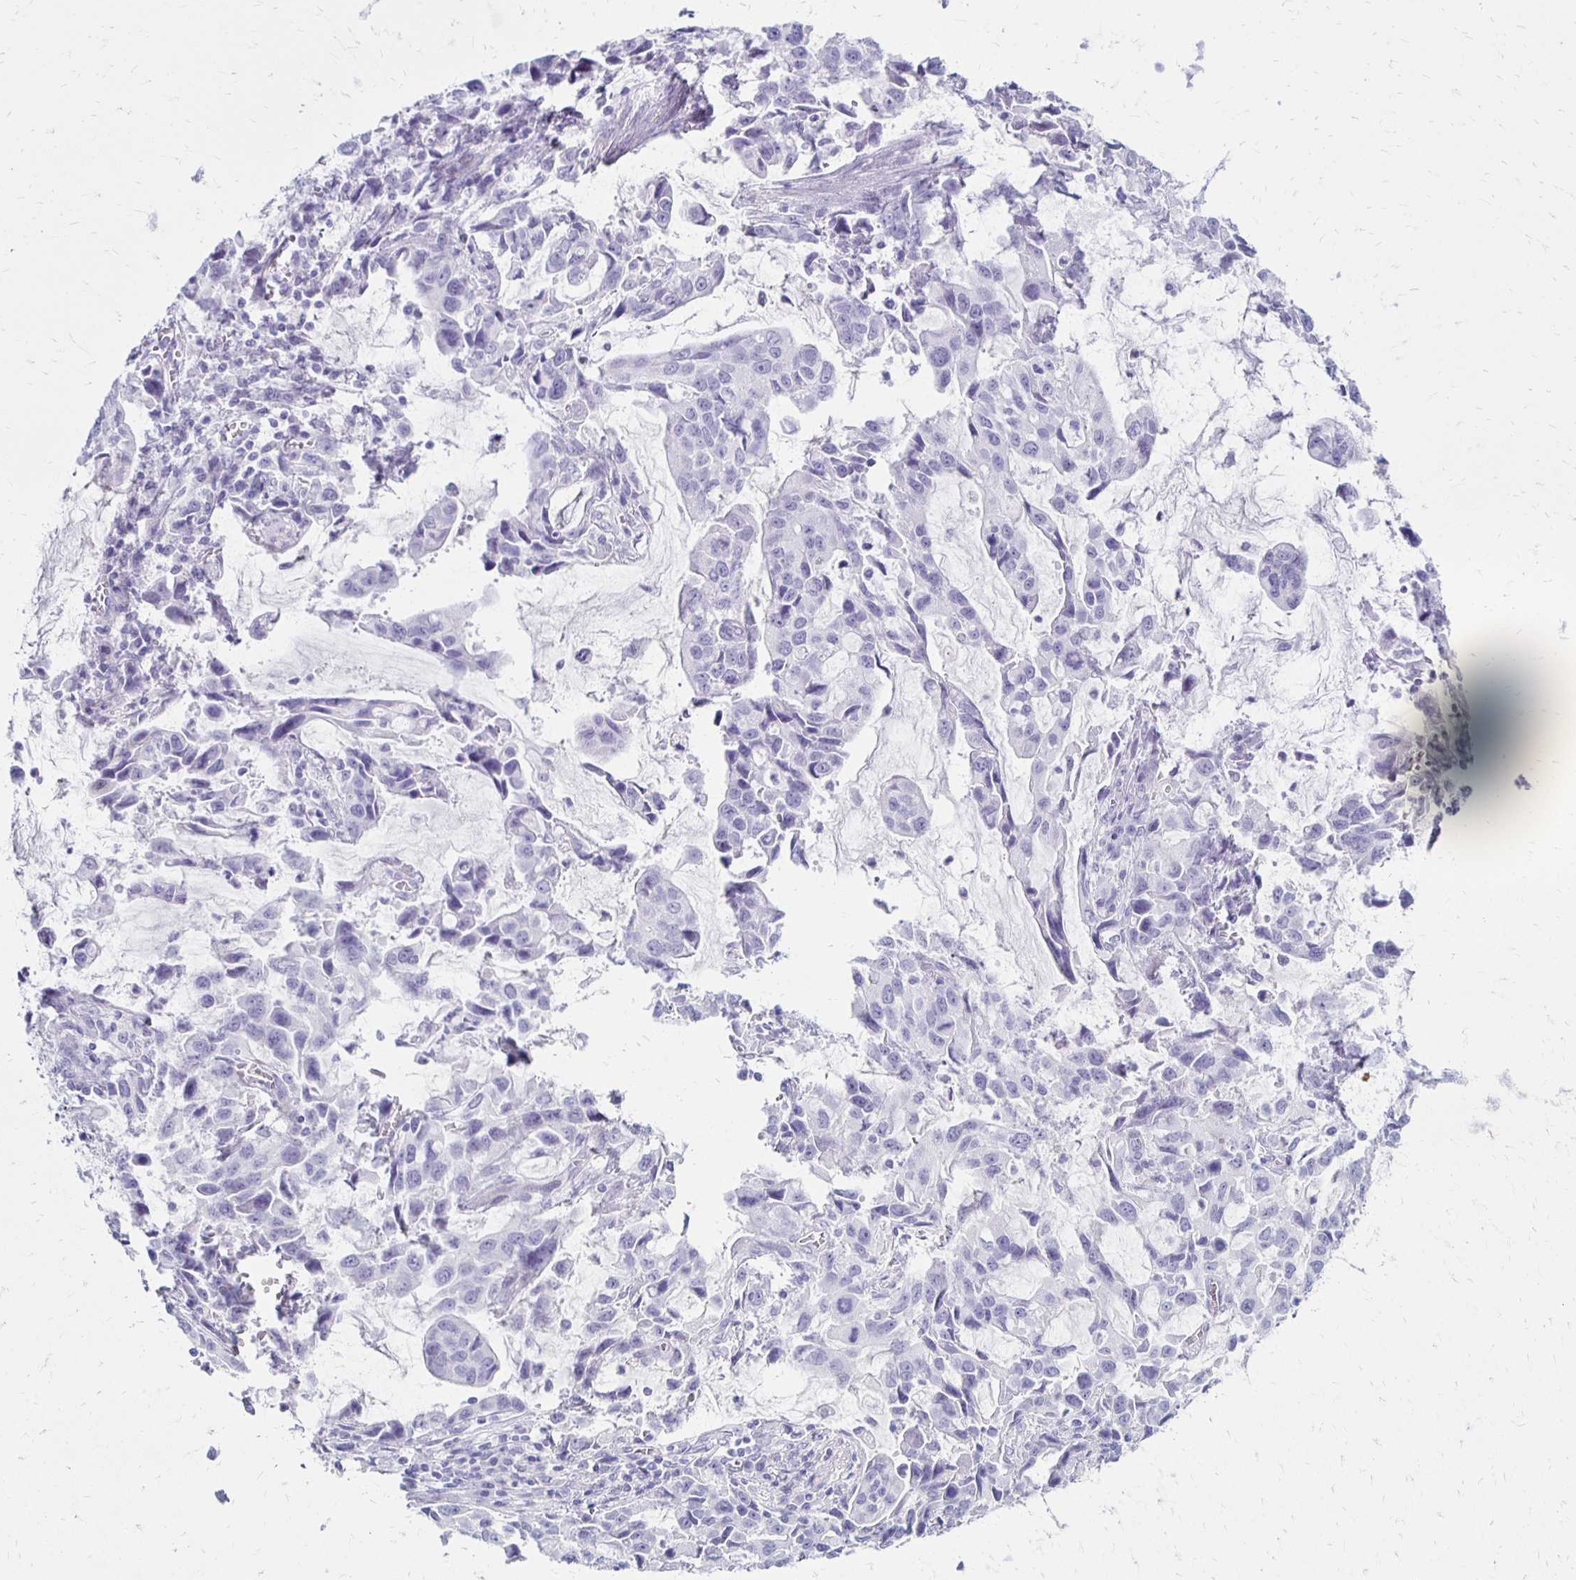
{"staining": {"intensity": "negative", "quantity": "none", "location": "none"}, "tissue": "stomach cancer", "cell_type": "Tumor cells", "image_type": "cancer", "snomed": [{"axis": "morphology", "description": "Adenocarcinoma, NOS"}, {"axis": "topography", "description": "Stomach, upper"}], "caption": "The photomicrograph displays no significant staining in tumor cells of stomach adenocarcinoma.", "gene": "RYR1", "patient": {"sex": "male", "age": 85}}